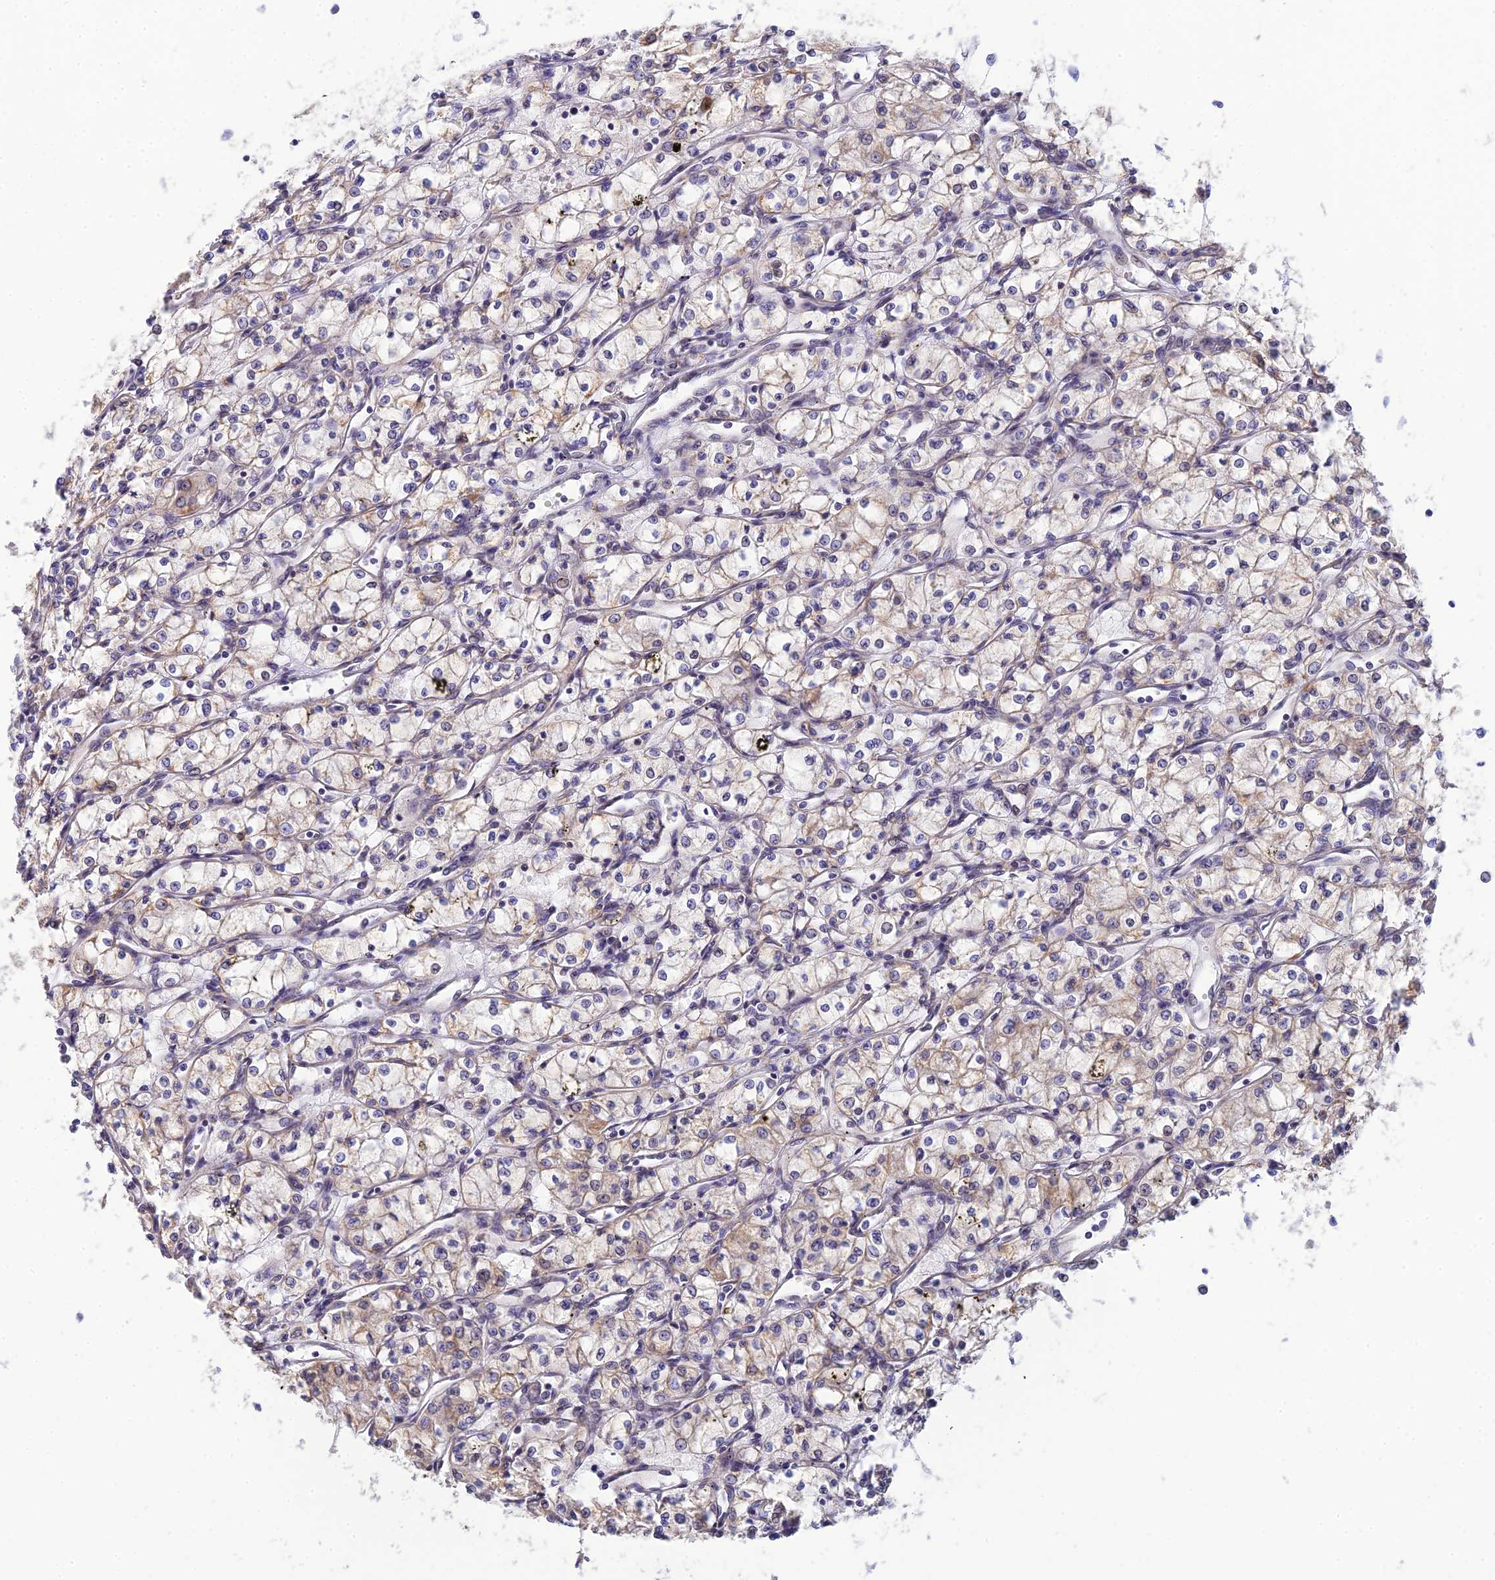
{"staining": {"intensity": "weak", "quantity": "25%-75%", "location": "cytoplasmic/membranous"}, "tissue": "renal cancer", "cell_type": "Tumor cells", "image_type": "cancer", "snomed": [{"axis": "morphology", "description": "Adenocarcinoma, NOS"}, {"axis": "topography", "description": "Kidney"}], "caption": "The micrograph displays staining of adenocarcinoma (renal), revealing weak cytoplasmic/membranous protein staining (brown color) within tumor cells.", "gene": "C2orf49", "patient": {"sex": "male", "age": 59}}